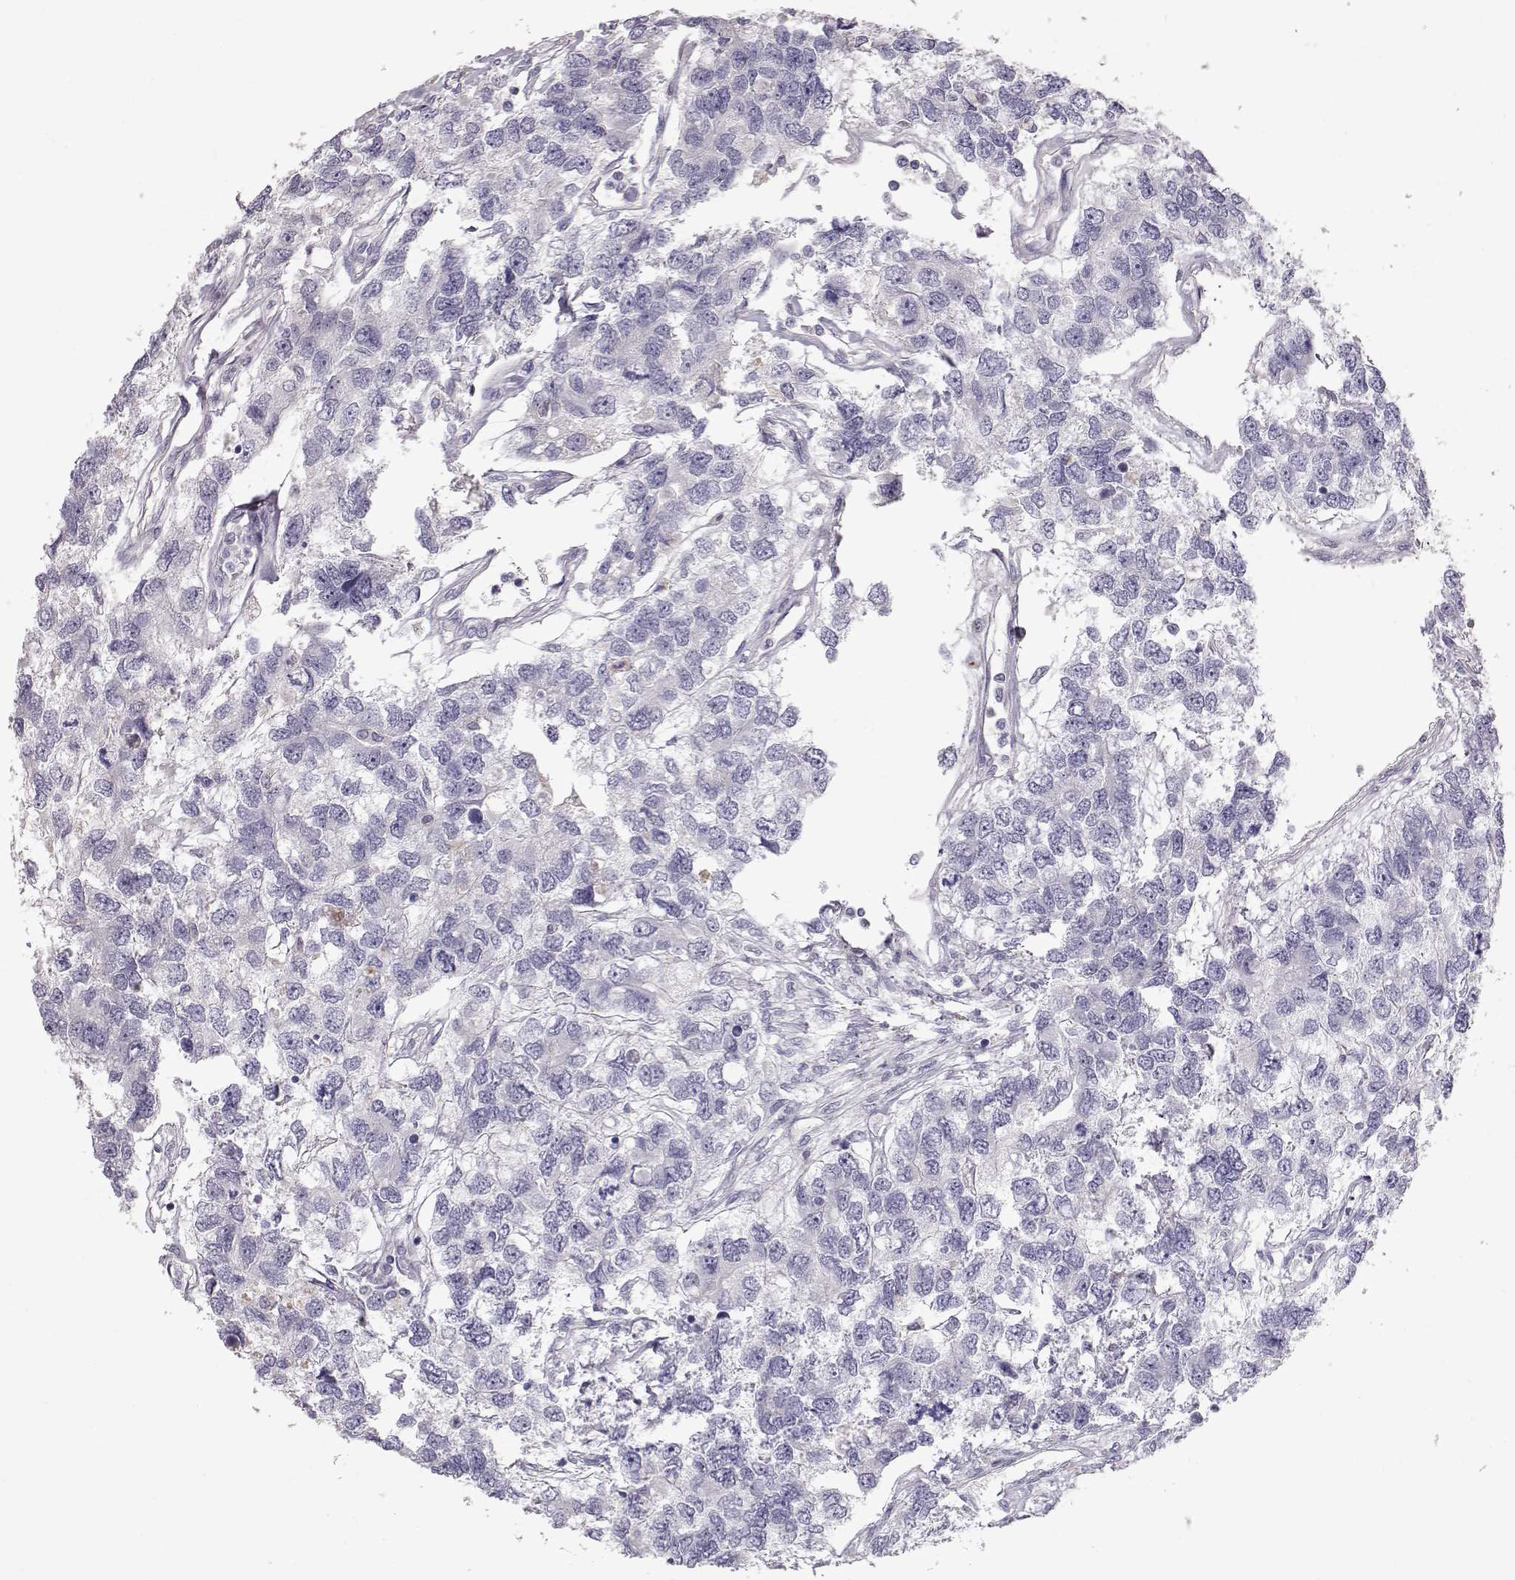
{"staining": {"intensity": "negative", "quantity": "none", "location": "none"}, "tissue": "testis cancer", "cell_type": "Tumor cells", "image_type": "cancer", "snomed": [{"axis": "morphology", "description": "Seminoma, NOS"}, {"axis": "topography", "description": "Testis"}], "caption": "Seminoma (testis) was stained to show a protein in brown. There is no significant expression in tumor cells. Brightfield microscopy of immunohistochemistry stained with DAB (brown) and hematoxylin (blue), captured at high magnification.", "gene": "SLC18A1", "patient": {"sex": "male", "age": 52}}